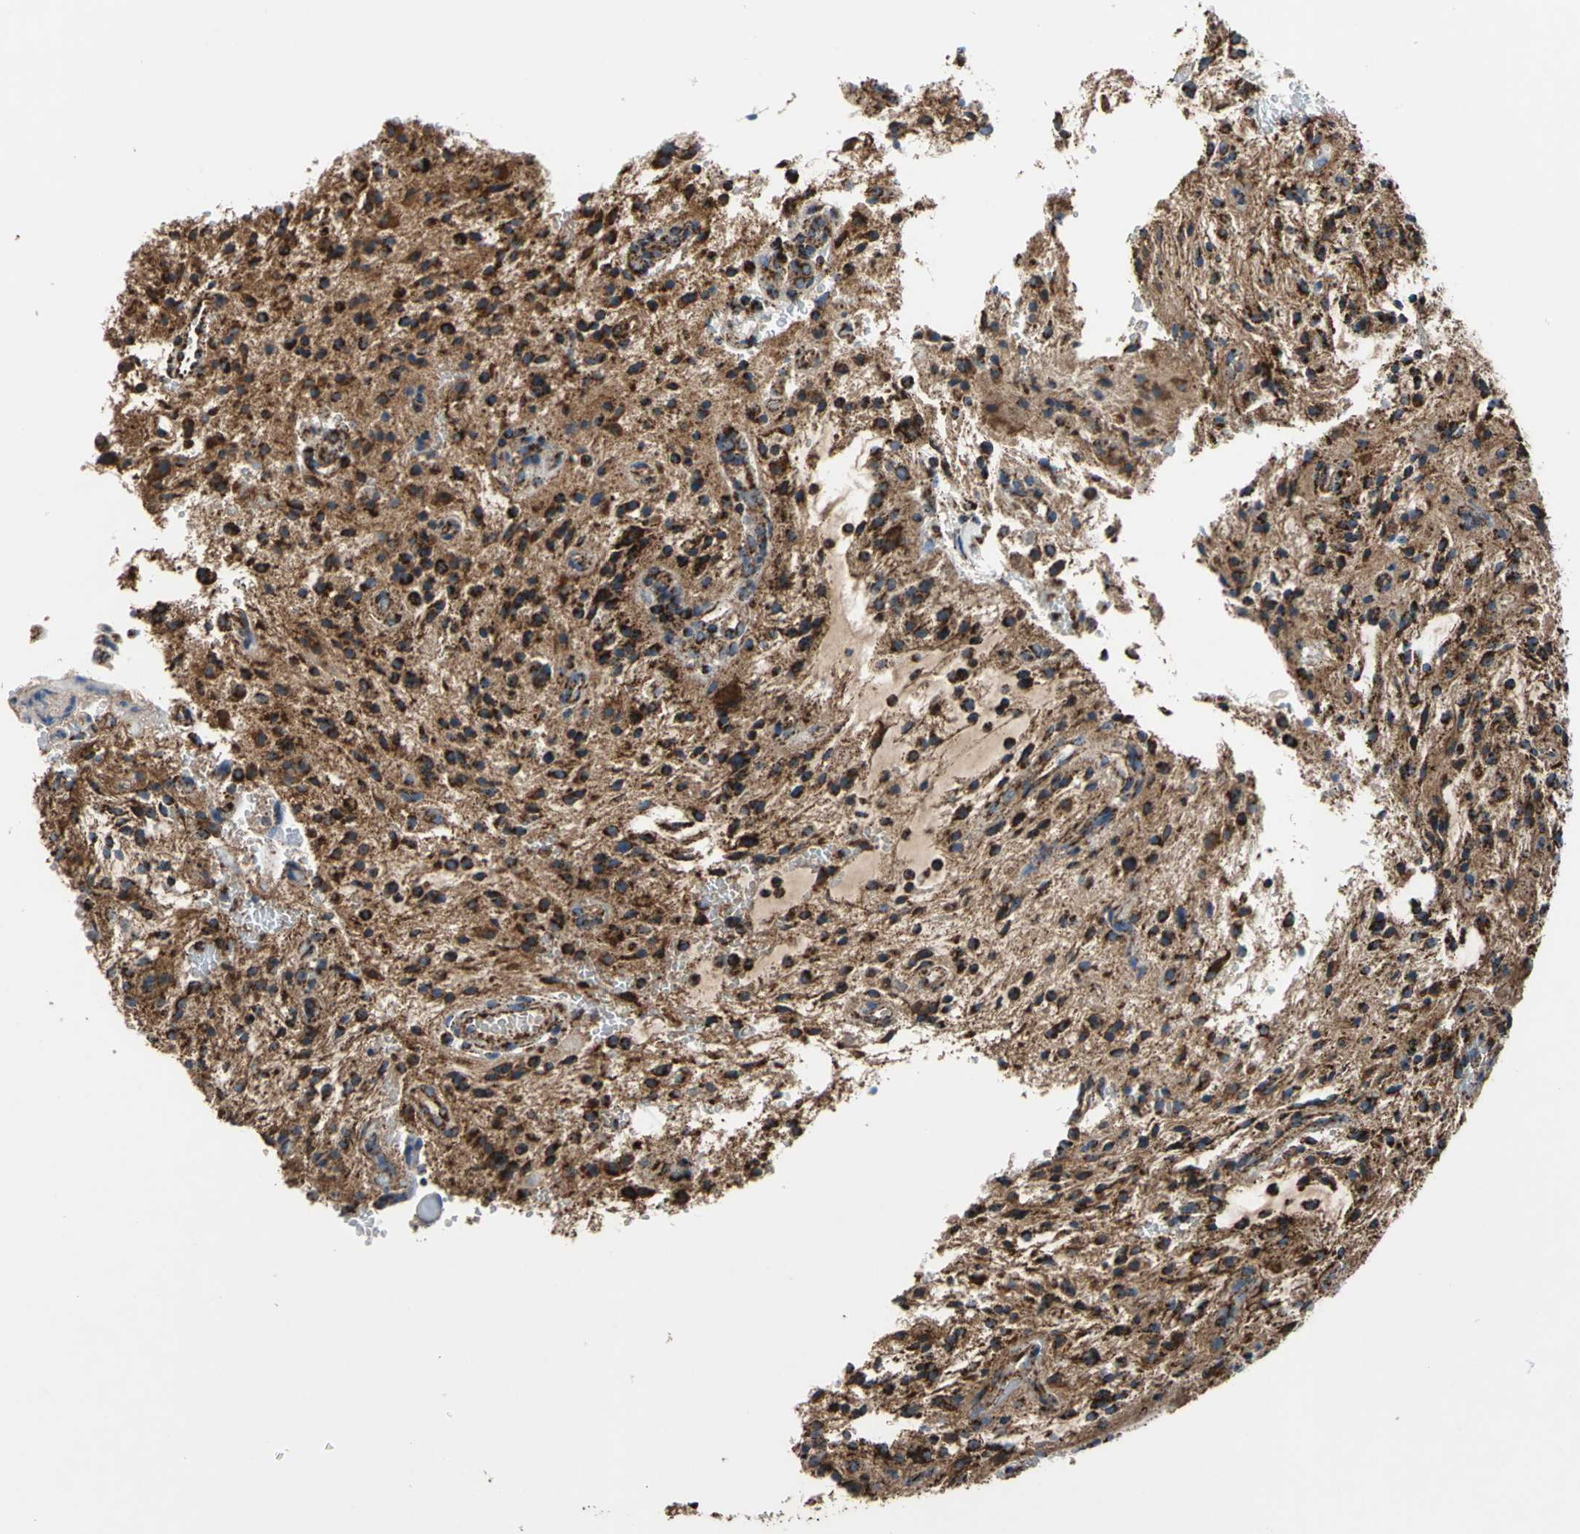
{"staining": {"intensity": "strong", "quantity": ">75%", "location": "cytoplasmic/membranous"}, "tissue": "glioma", "cell_type": "Tumor cells", "image_type": "cancer", "snomed": [{"axis": "morphology", "description": "Glioma, malignant, NOS"}, {"axis": "topography", "description": "Cerebellum"}], "caption": "A photomicrograph of glioma stained for a protein shows strong cytoplasmic/membranous brown staining in tumor cells.", "gene": "ECH1", "patient": {"sex": "female", "age": 10}}